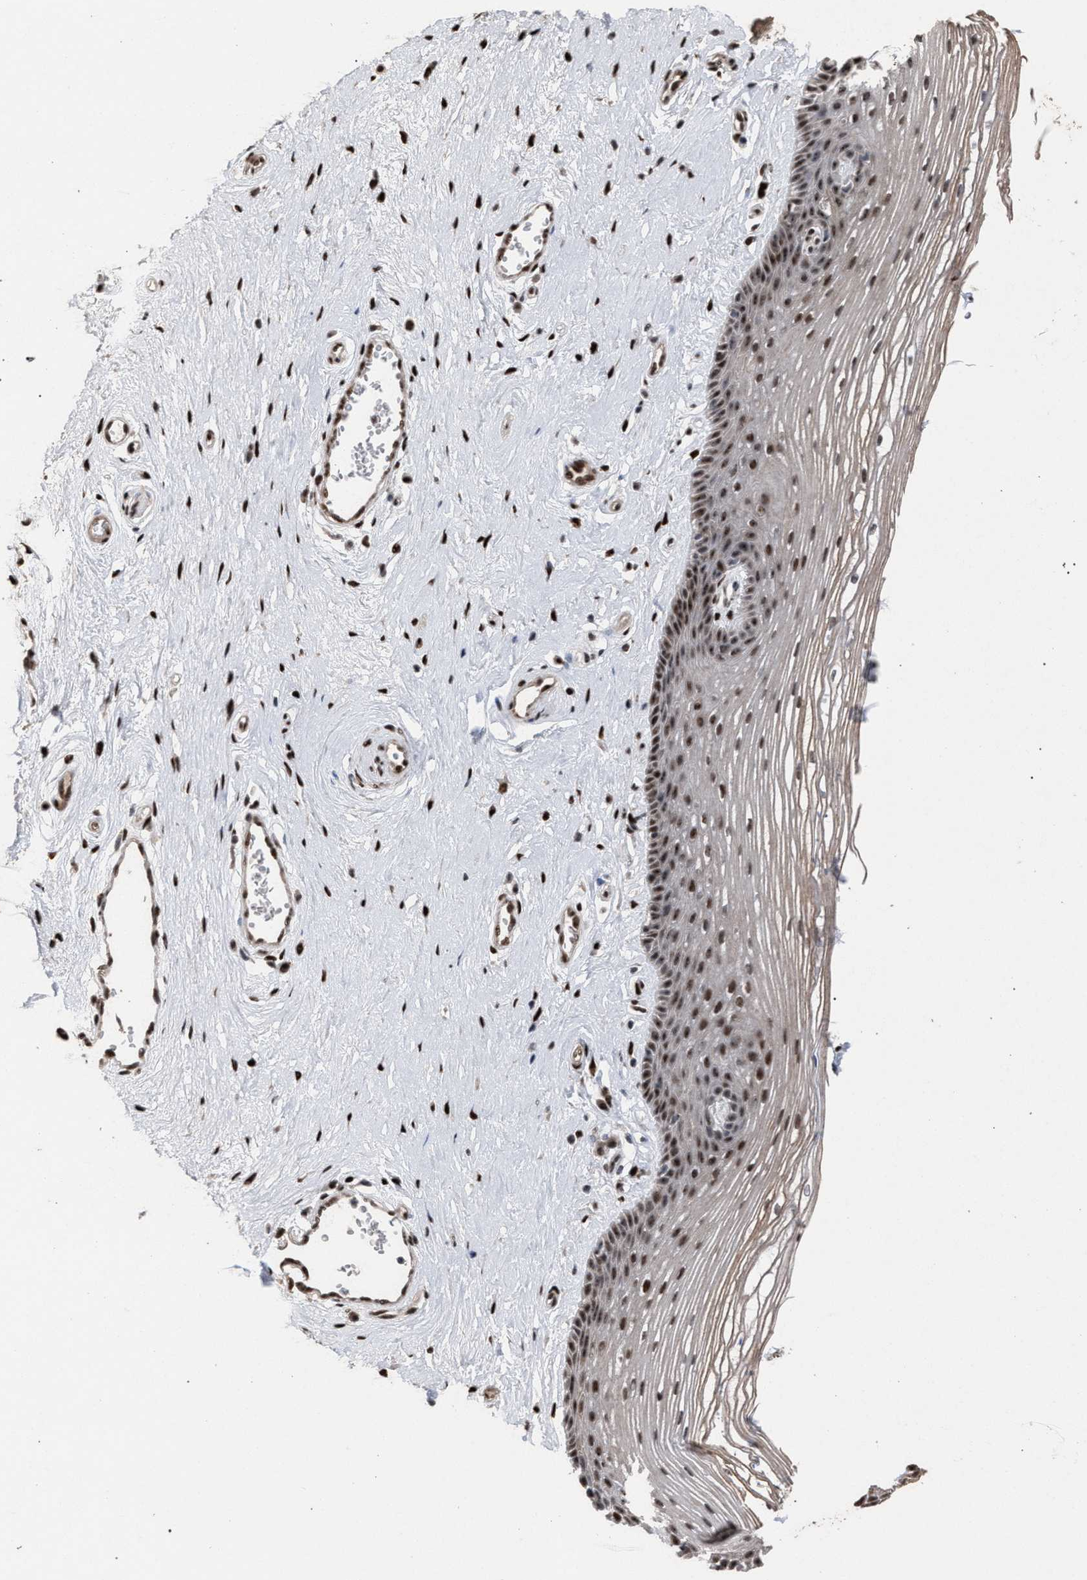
{"staining": {"intensity": "moderate", "quantity": ">75%", "location": "nuclear"}, "tissue": "vagina", "cell_type": "Squamous epithelial cells", "image_type": "normal", "snomed": [{"axis": "morphology", "description": "Normal tissue, NOS"}, {"axis": "topography", "description": "Vagina"}], "caption": "Moderate nuclear protein positivity is present in approximately >75% of squamous epithelial cells in vagina. (Stains: DAB in brown, nuclei in blue, Microscopy: brightfield microscopy at high magnification).", "gene": "TP53BP1", "patient": {"sex": "female", "age": 46}}